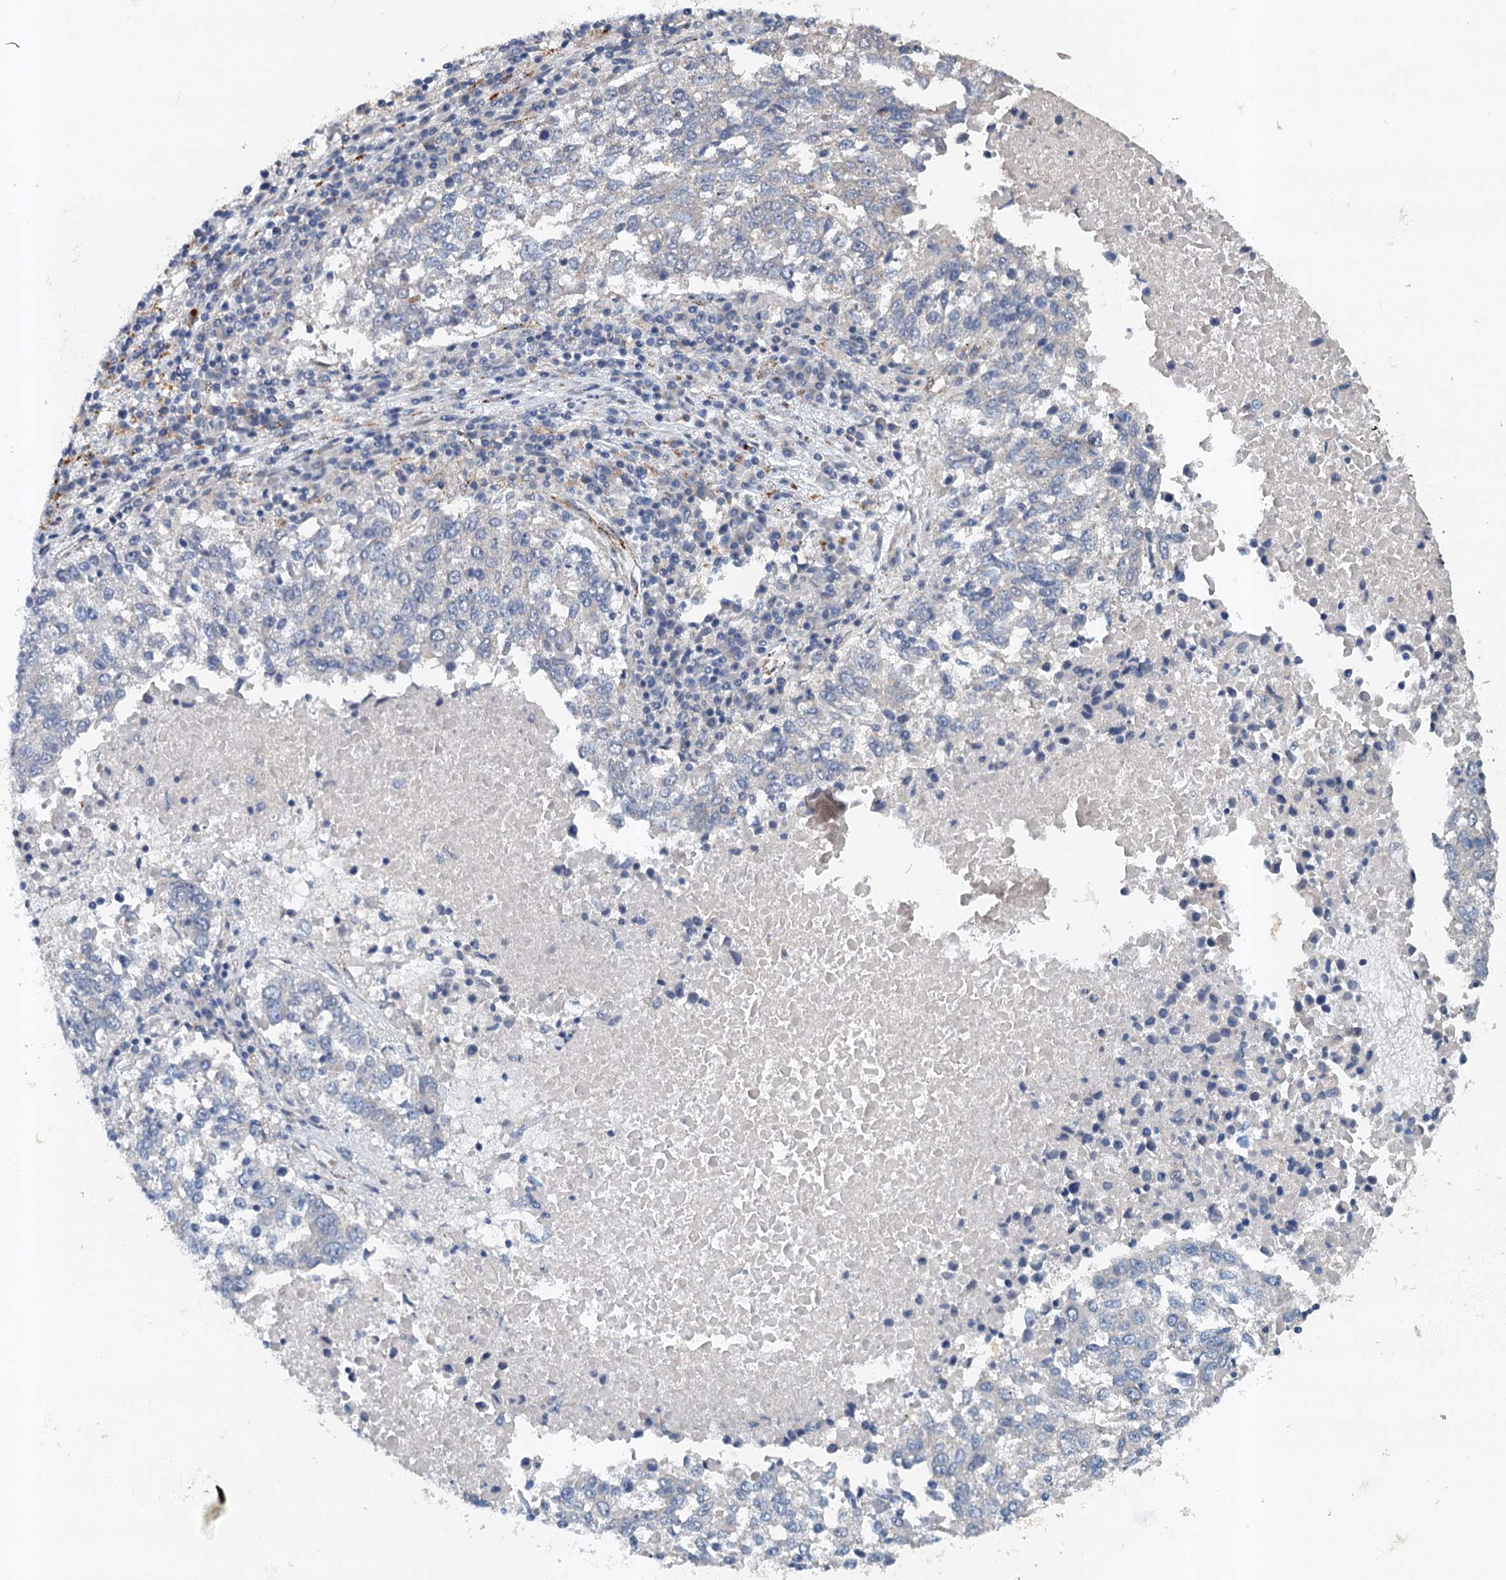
{"staining": {"intensity": "negative", "quantity": "none", "location": "none"}, "tissue": "lung cancer", "cell_type": "Tumor cells", "image_type": "cancer", "snomed": [{"axis": "morphology", "description": "Squamous cell carcinoma, NOS"}, {"axis": "topography", "description": "Lung"}], "caption": "Protein analysis of lung cancer (squamous cell carcinoma) demonstrates no significant staining in tumor cells. Brightfield microscopy of IHC stained with DAB (3,3'-diaminobenzidine) (brown) and hematoxylin (blue), captured at high magnification.", "gene": "NBEA", "patient": {"sex": "male", "age": 73}}